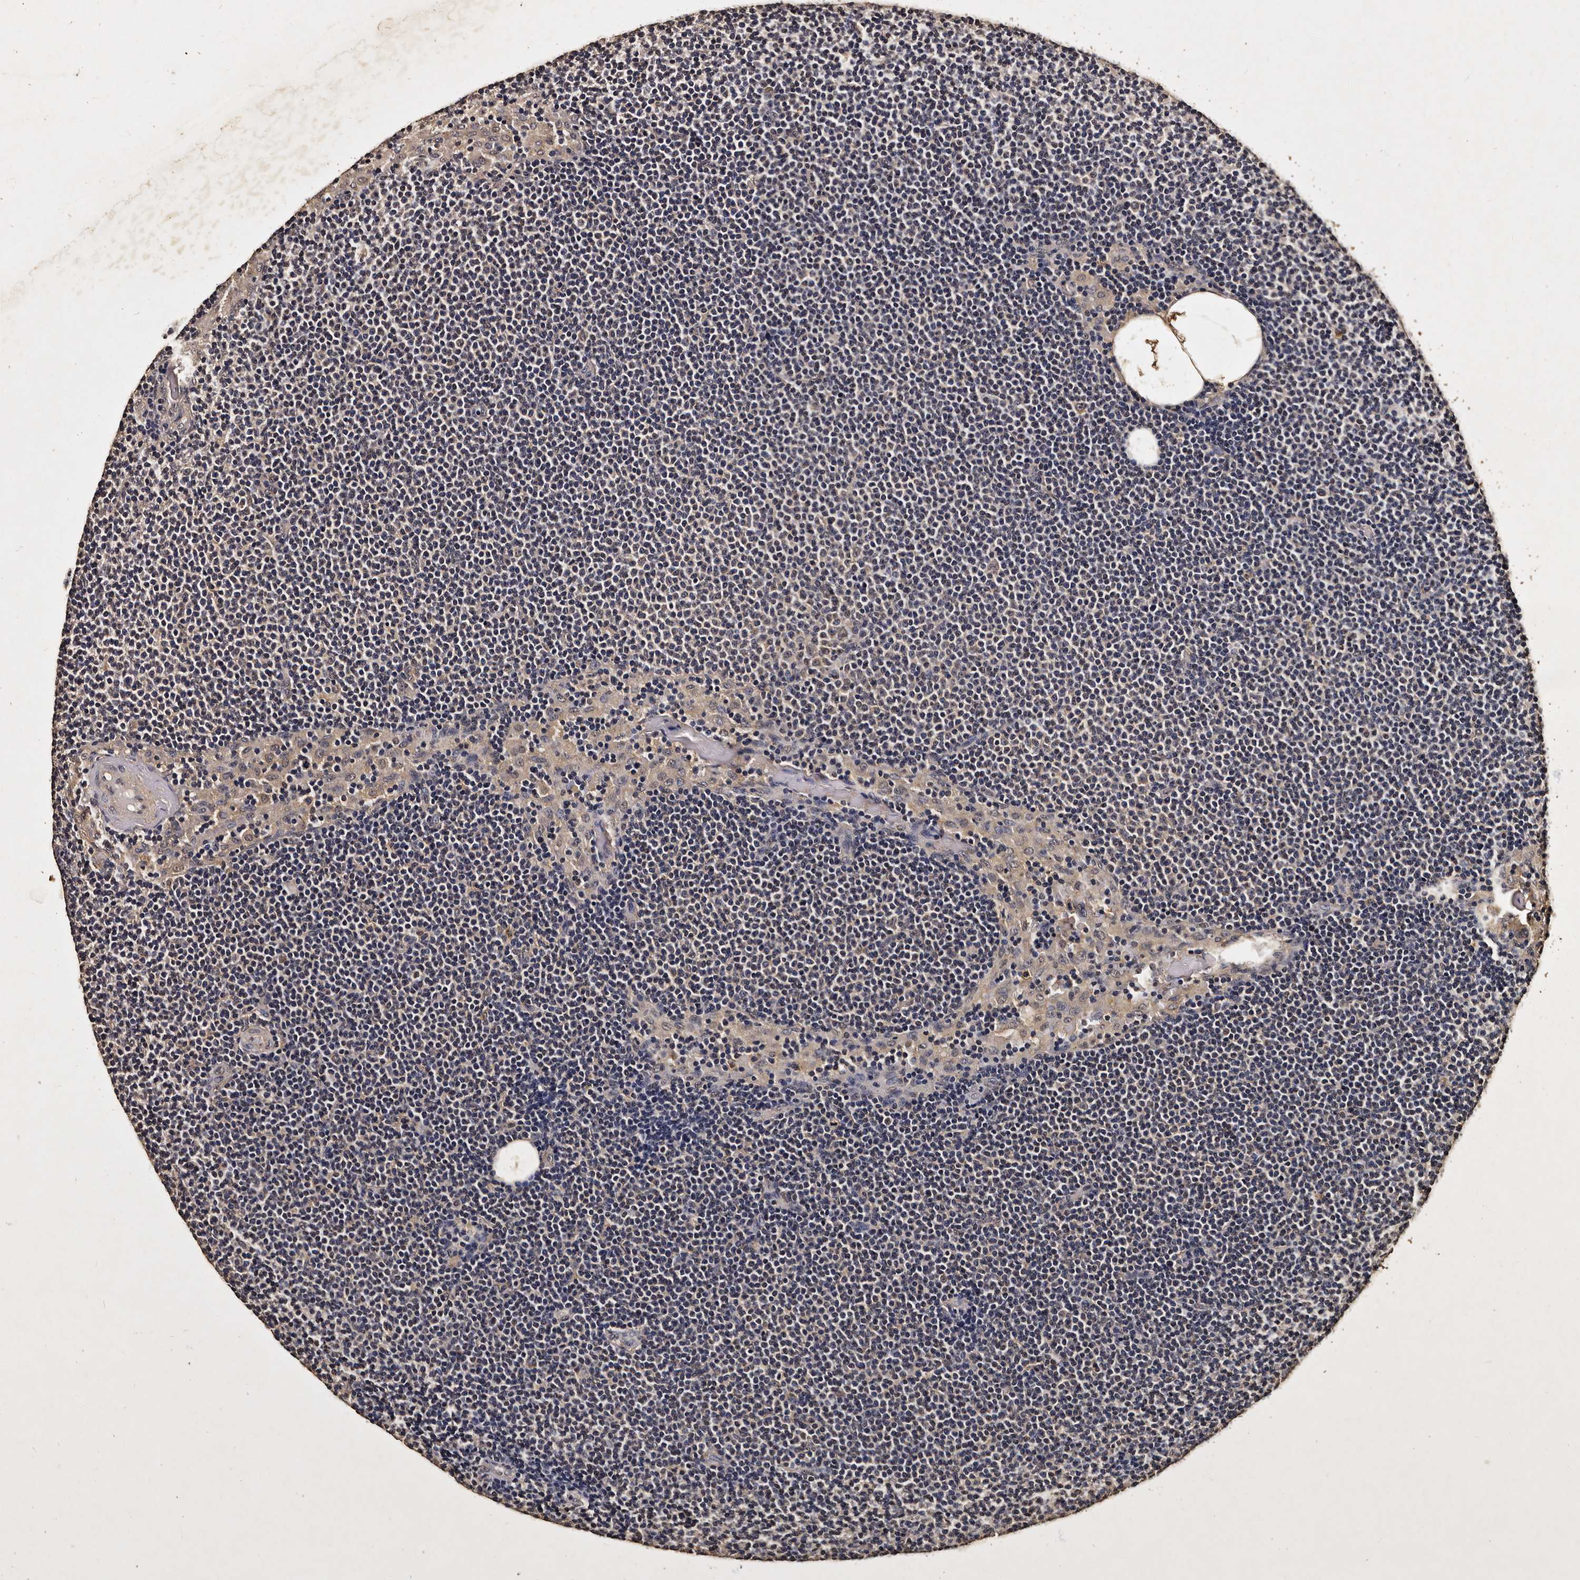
{"staining": {"intensity": "negative", "quantity": "none", "location": "none"}, "tissue": "lymphoma", "cell_type": "Tumor cells", "image_type": "cancer", "snomed": [{"axis": "morphology", "description": "Malignant lymphoma, non-Hodgkin's type, Low grade"}, {"axis": "topography", "description": "Lymph node"}], "caption": "Immunohistochemical staining of malignant lymphoma, non-Hodgkin's type (low-grade) exhibits no significant staining in tumor cells. Brightfield microscopy of immunohistochemistry (IHC) stained with DAB (brown) and hematoxylin (blue), captured at high magnification.", "gene": "PARS2", "patient": {"sex": "female", "age": 53}}